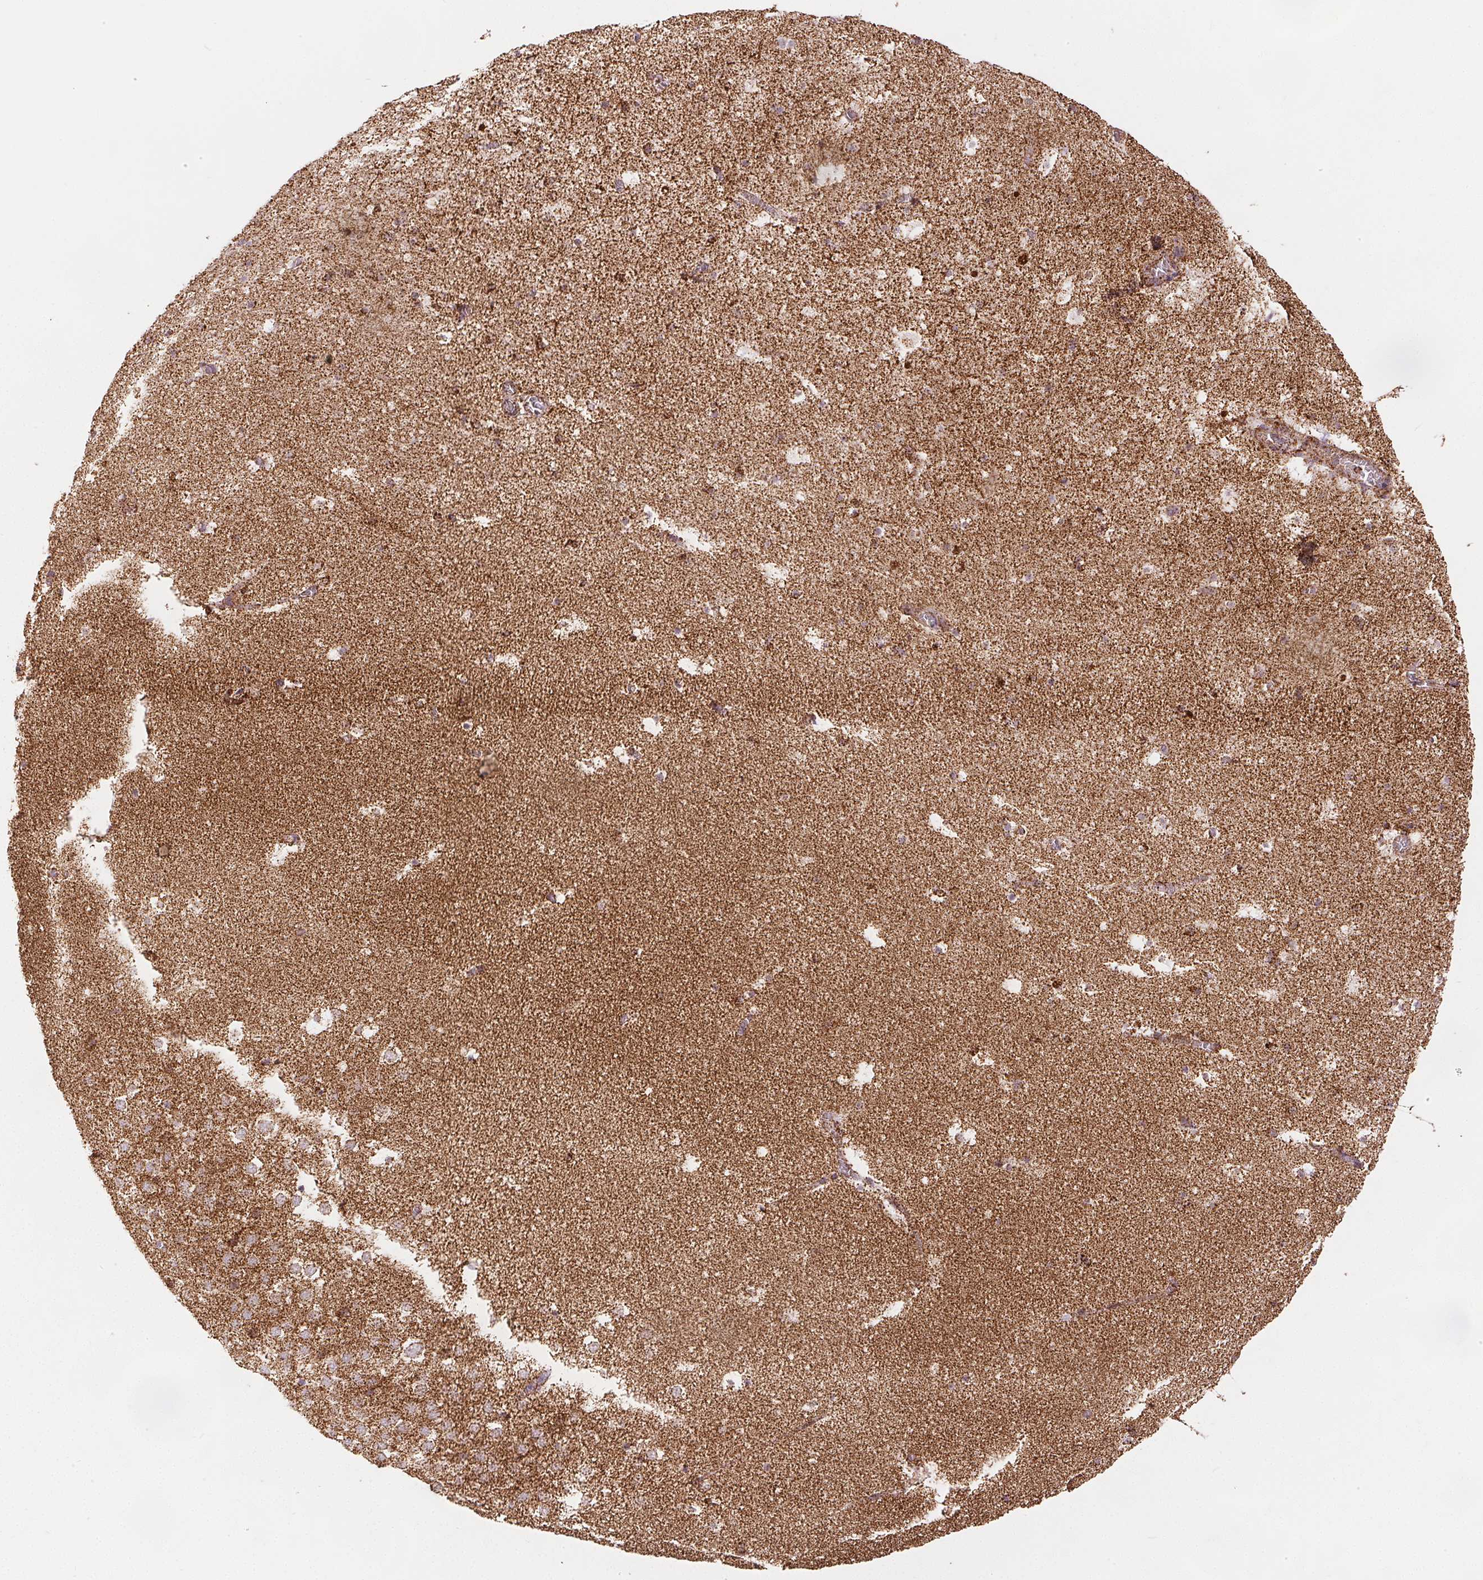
{"staining": {"intensity": "strong", "quantity": "25%-75%", "location": "cytoplasmic/membranous"}, "tissue": "hippocampus", "cell_type": "Glial cells", "image_type": "normal", "snomed": [{"axis": "morphology", "description": "Normal tissue, NOS"}, {"axis": "topography", "description": "Hippocampus"}], "caption": "Unremarkable hippocampus was stained to show a protein in brown. There is high levels of strong cytoplasmic/membranous positivity in about 25%-75% of glial cells.", "gene": "SDHB", "patient": {"sex": "female", "age": 42}}